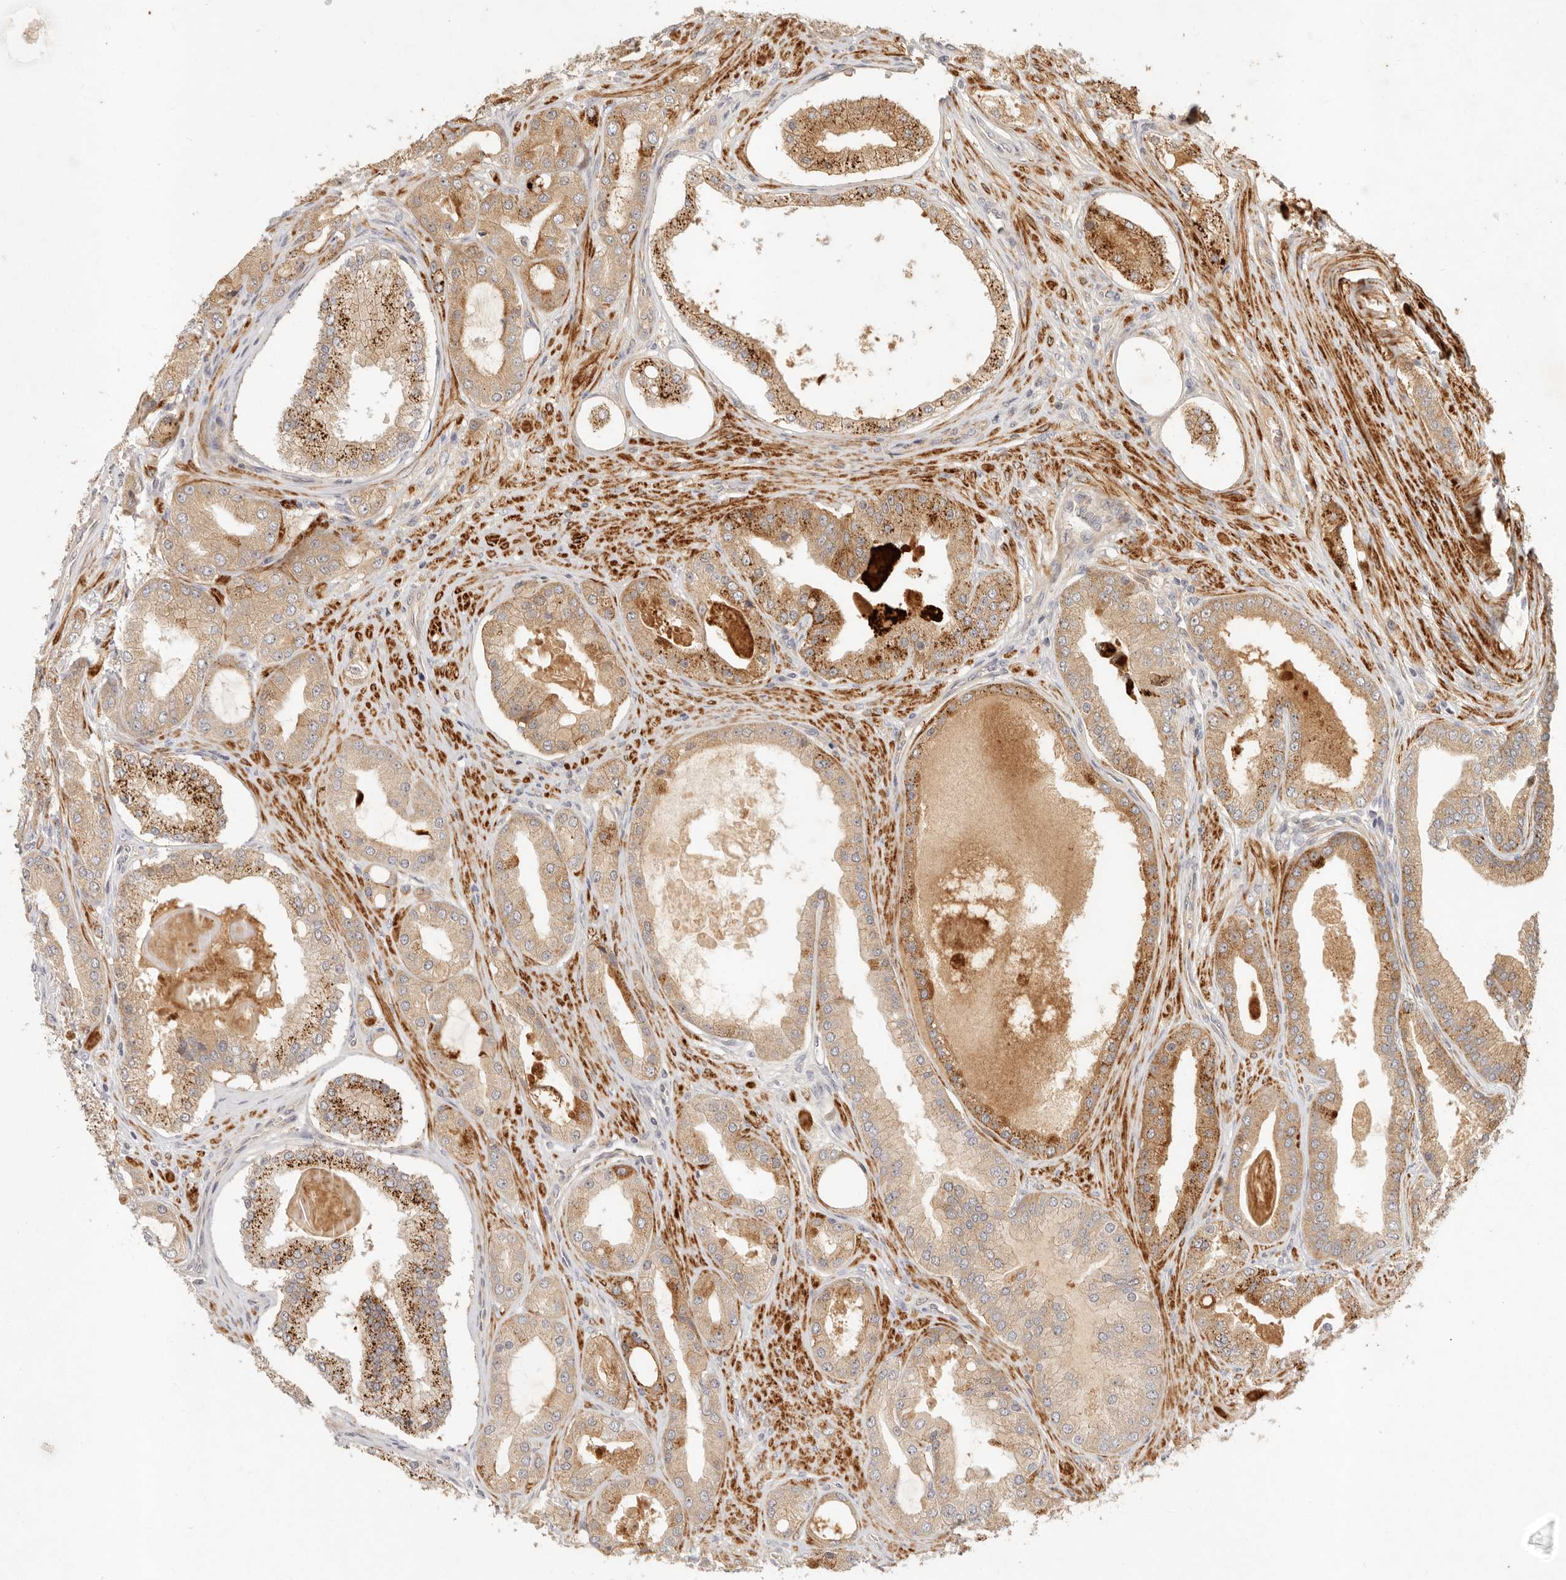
{"staining": {"intensity": "moderate", "quantity": ">75%", "location": "cytoplasmic/membranous"}, "tissue": "prostate cancer", "cell_type": "Tumor cells", "image_type": "cancer", "snomed": [{"axis": "morphology", "description": "Adenocarcinoma, High grade"}, {"axis": "topography", "description": "Prostate"}], "caption": "Approximately >75% of tumor cells in human prostate high-grade adenocarcinoma reveal moderate cytoplasmic/membranous protein expression as visualized by brown immunohistochemical staining.", "gene": "VIPR1", "patient": {"sex": "male", "age": 60}}